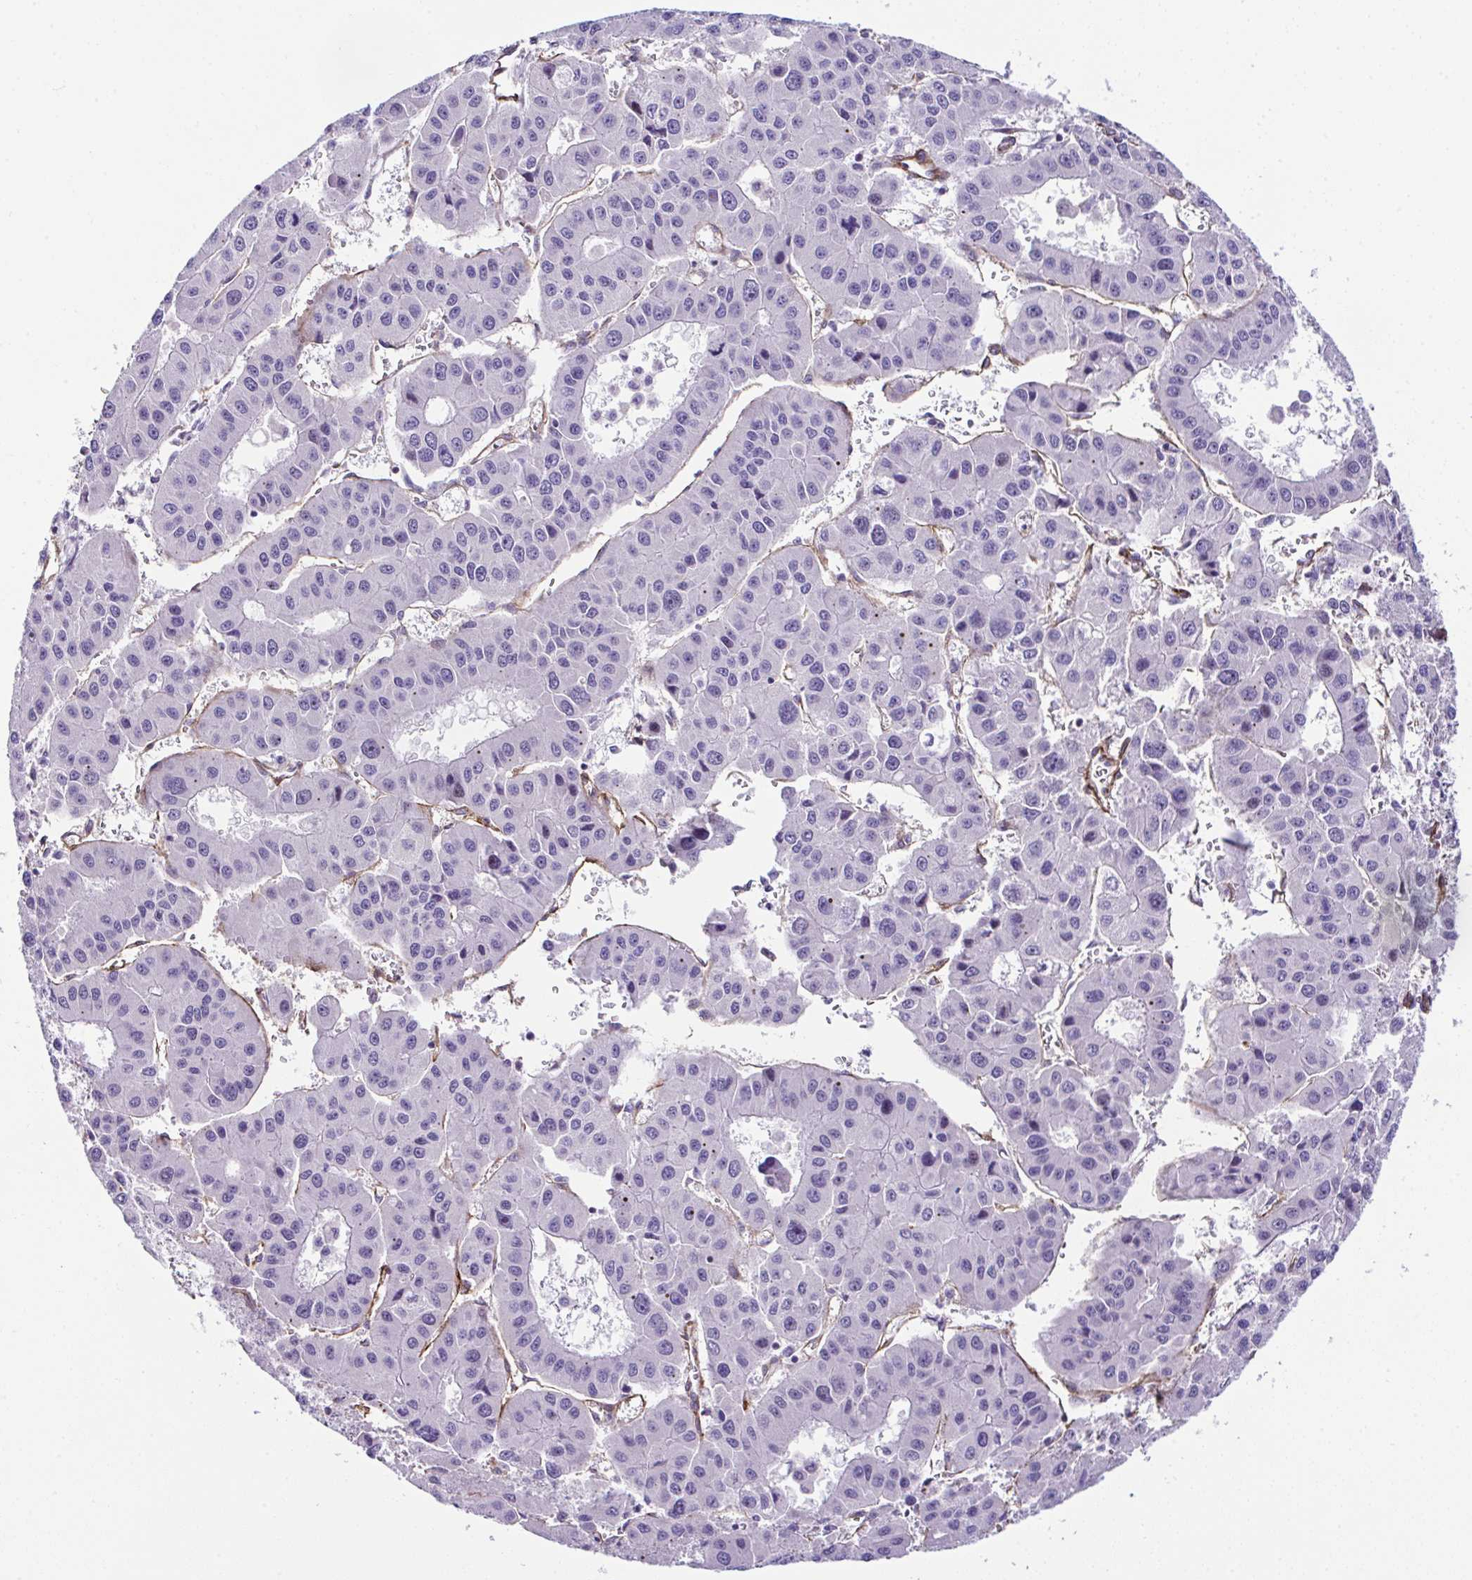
{"staining": {"intensity": "negative", "quantity": "none", "location": "none"}, "tissue": "liver cancer", "cell_type": "Tumor cells", "image_type": "cancer", "snomed": [{"axis": "morphology", "description": "Carcinoma, Hepatocellular, NOS"}, {"axis": "topography", "description": "Liver"}], "caption": "An immunohistochemistry image of liver cancer is shown. There is no staining in tumor cells of liver cancer. Brightfield microscopy of IHC stained with DAB (3,3'-diaminobenzidine) (brown) and hematoxylin (blue), captured at high magnification.", "gene": "FBXO34", "patient": {"sex": "male", "age": 73}}